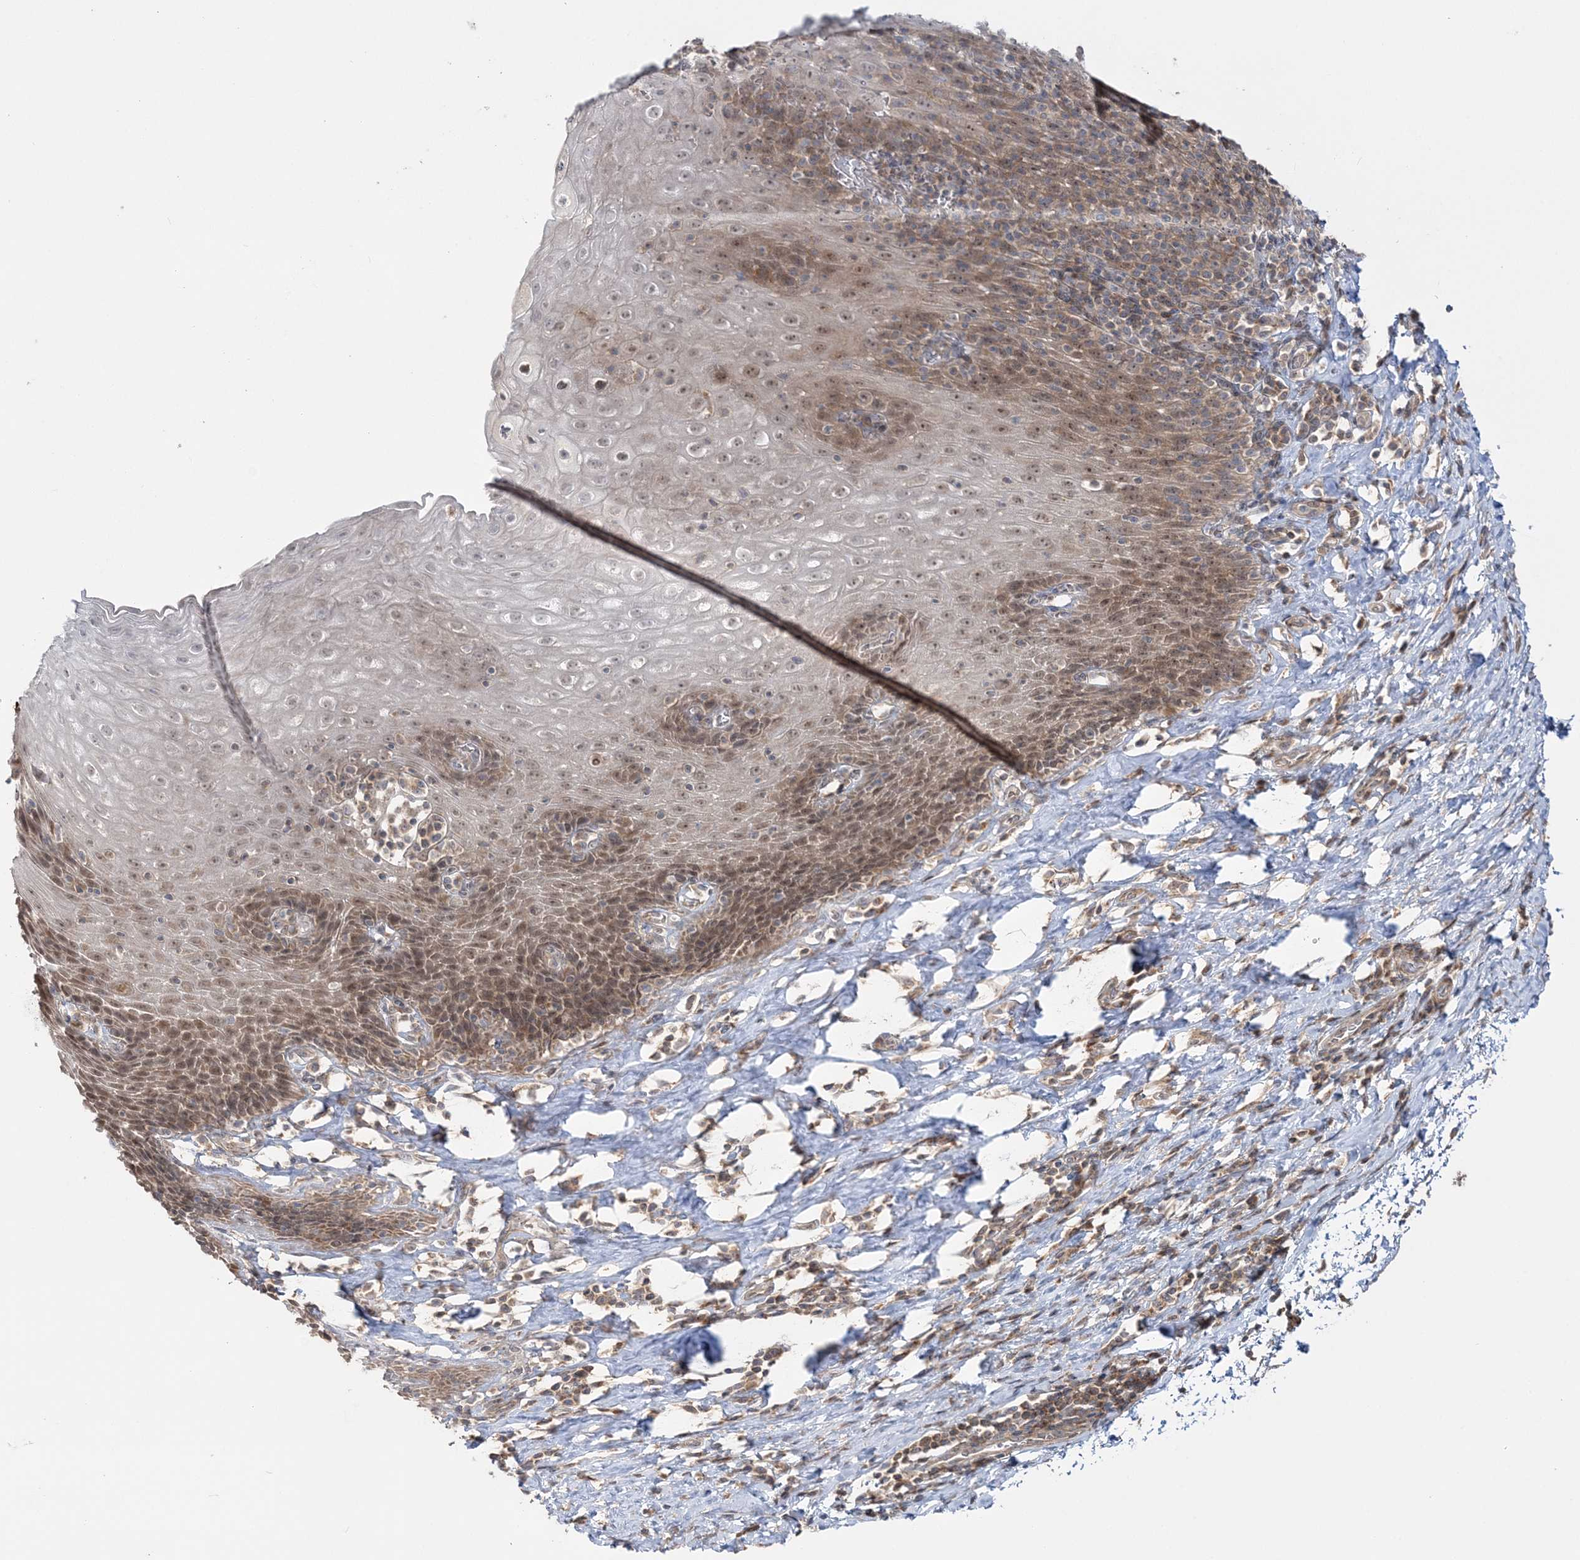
{"staining": {"intensity": "moderate", "quantity": ">75%", "location": "nuclear"}, "tissue": "esophagus", "cell_type": "Squamous epithelial cells", "image_type": "normal", "snomed": [{"axis": "morphology", "description": "Normal tissue, NOS"}, {"axis": "topography", "description": "Esophagus"}], "caption": "IHC image of normal esophagus stained for a protein (brown), which reveals medium levels of moderate nuclear staining in approximately >75% of squamous epithelial cells.", "gene": "MOCS2", "patient": {"sex": "female", "age": 61}}